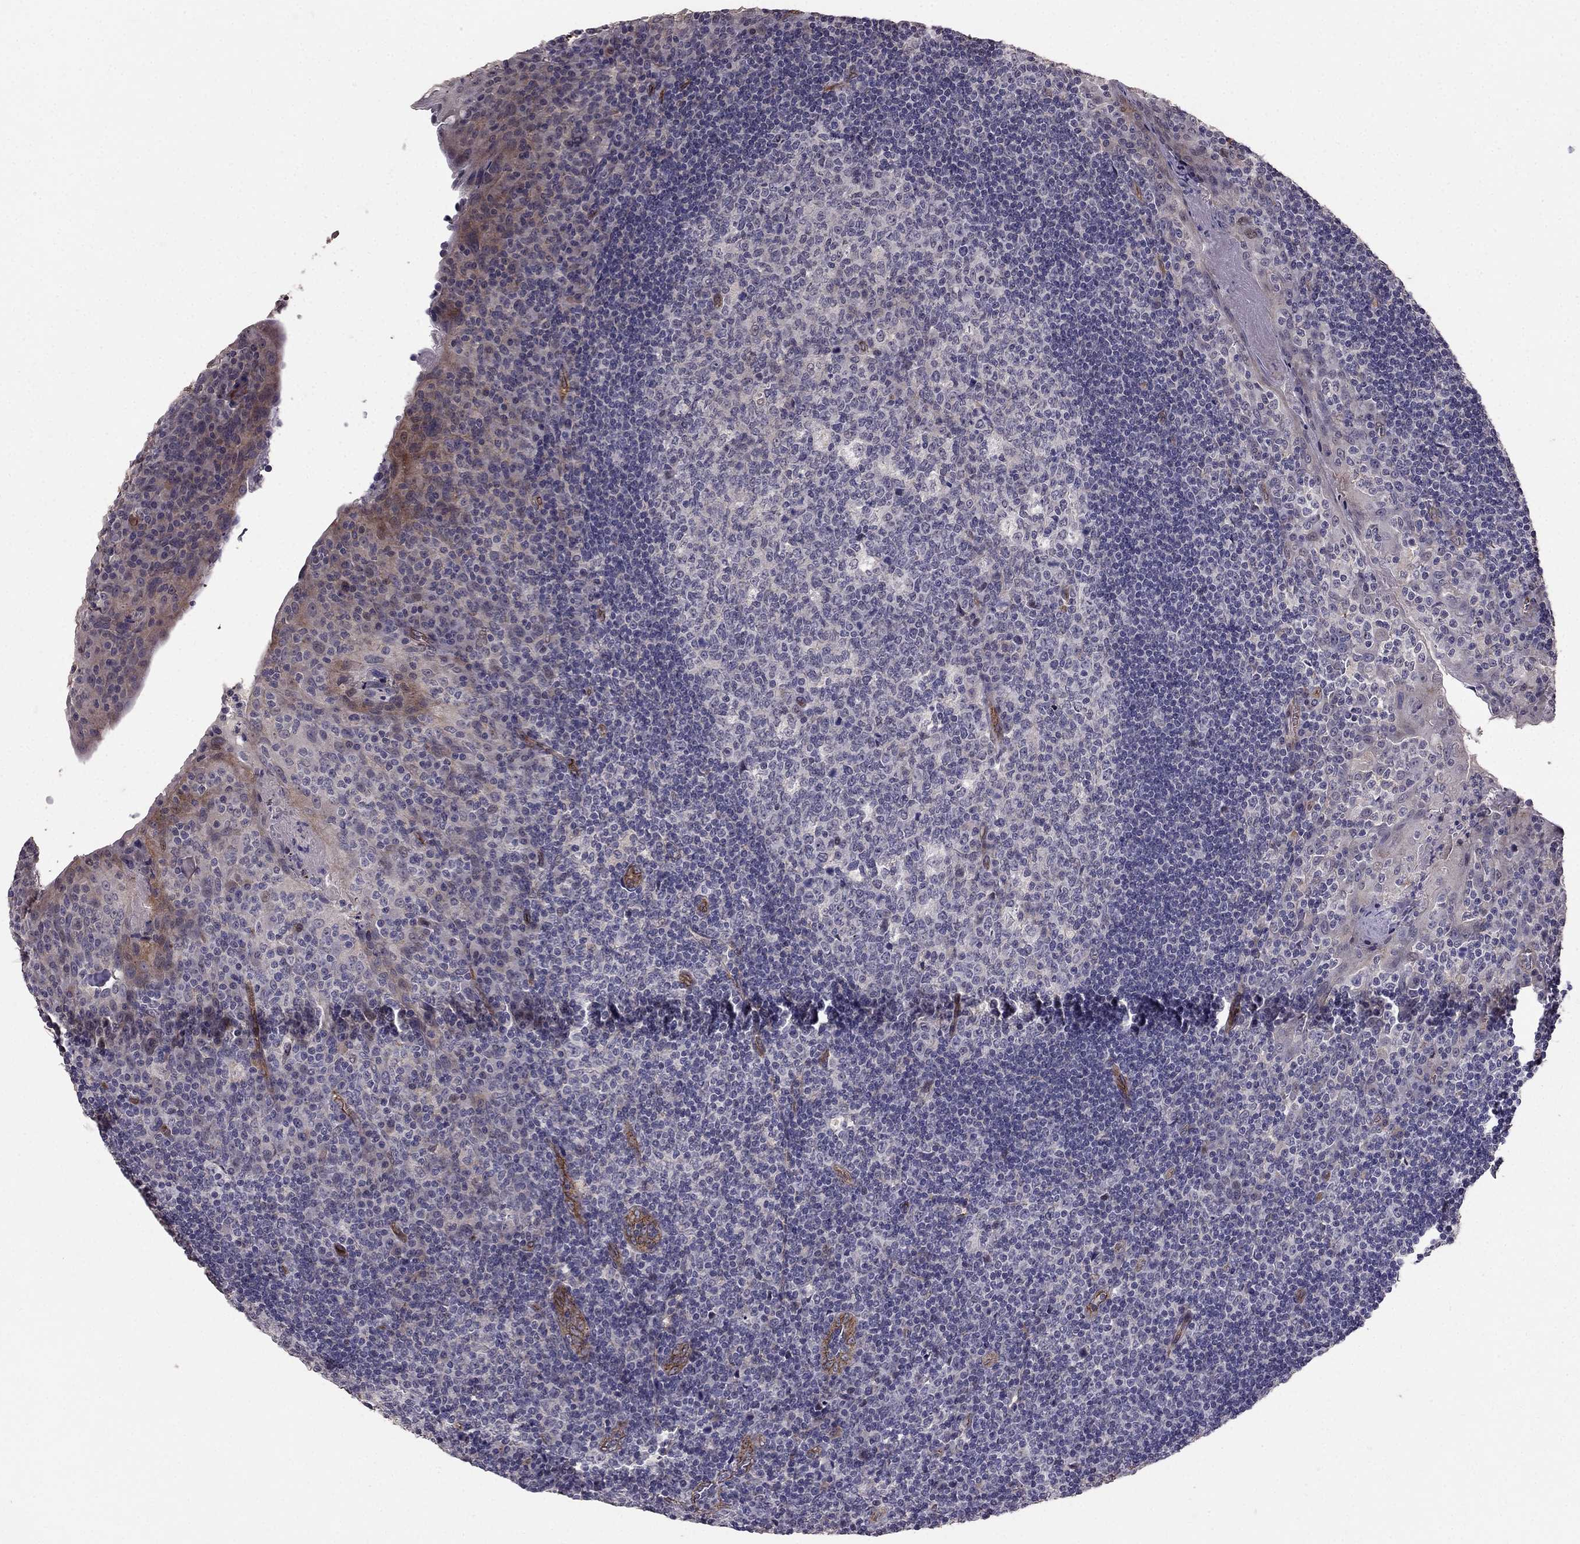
{"staining": {"intensity": "negative", "quantity": "none", "location": "none"}, "tissue": "tonsil", "cell_type": "Germinal center cells", "image_type": "normal", "snomed": [{"axis": "morphology", "description": "Normal tissue, NOS"}, {"axis": "topography", "description": "Tonsil"}], "caption": "Photomicrograph shows no protein positivity in germinal center cells of normal tonsil.", "gene": "RASIP1", "patient": {"sex": "male", "age": 17}}